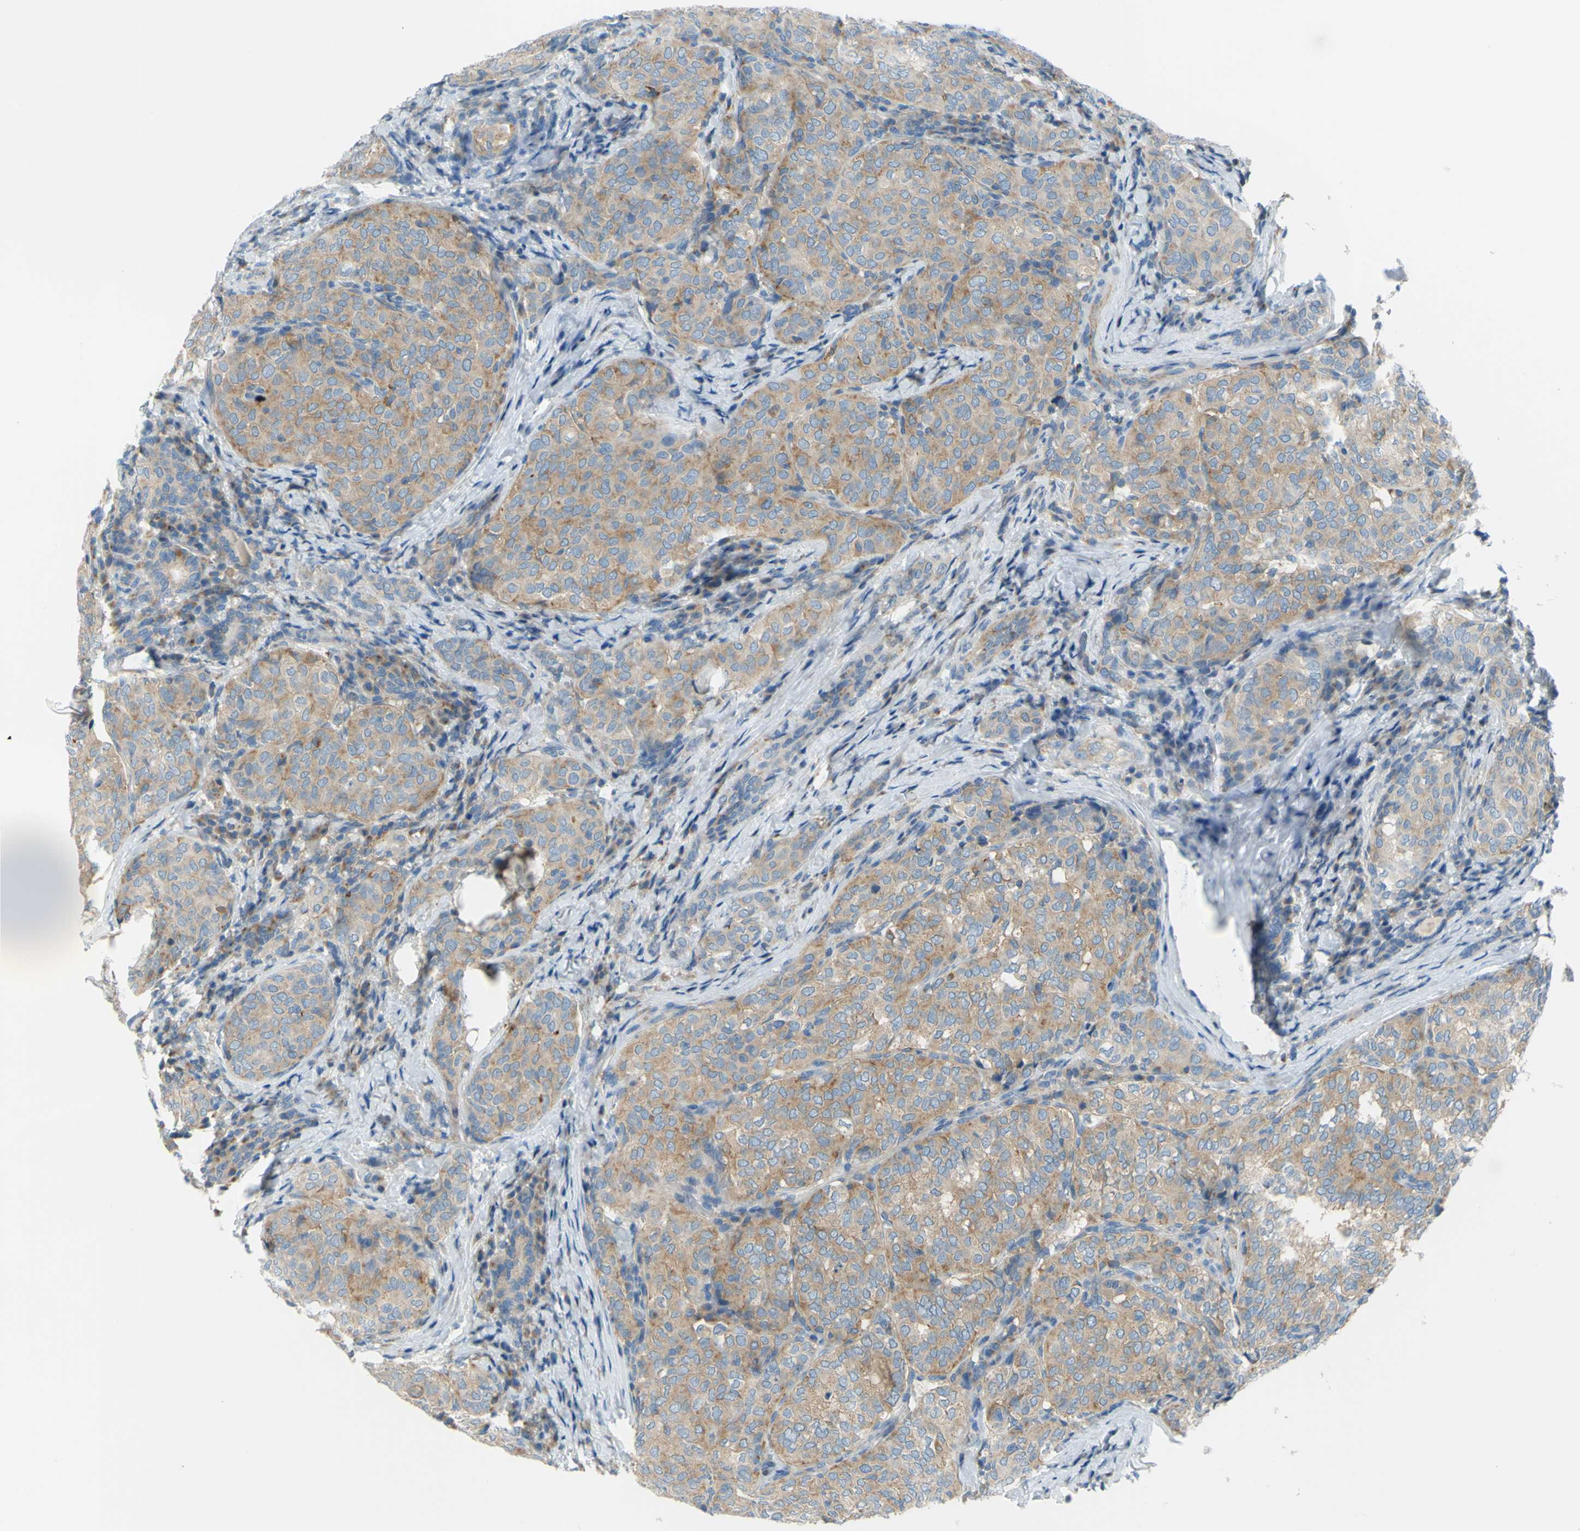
{"staining": {"intensity": "moderate", "quantity": ">75%", "location": "cytoplasmic/membranous"}, "tissue": "thyroid cancer", "cell_type": "Tumor cells", "image_type": "cancer", "snomed": [{"axis": "morphology", "description": "Normal tissue, NOS"}, {"axis": "morphology", "description": "Papillary adenocarcinoma, NOS"}, {"axis": "topography", "description": "Thyroid gland"}], "caption": "This image displays IHC staining of thyroid cancer, with medium moderate cytoplasmic/membranous staining in about >75% of tumor cells.", "gene": "FRMD4B", "patient": {"sex": "female", "age": 30}}